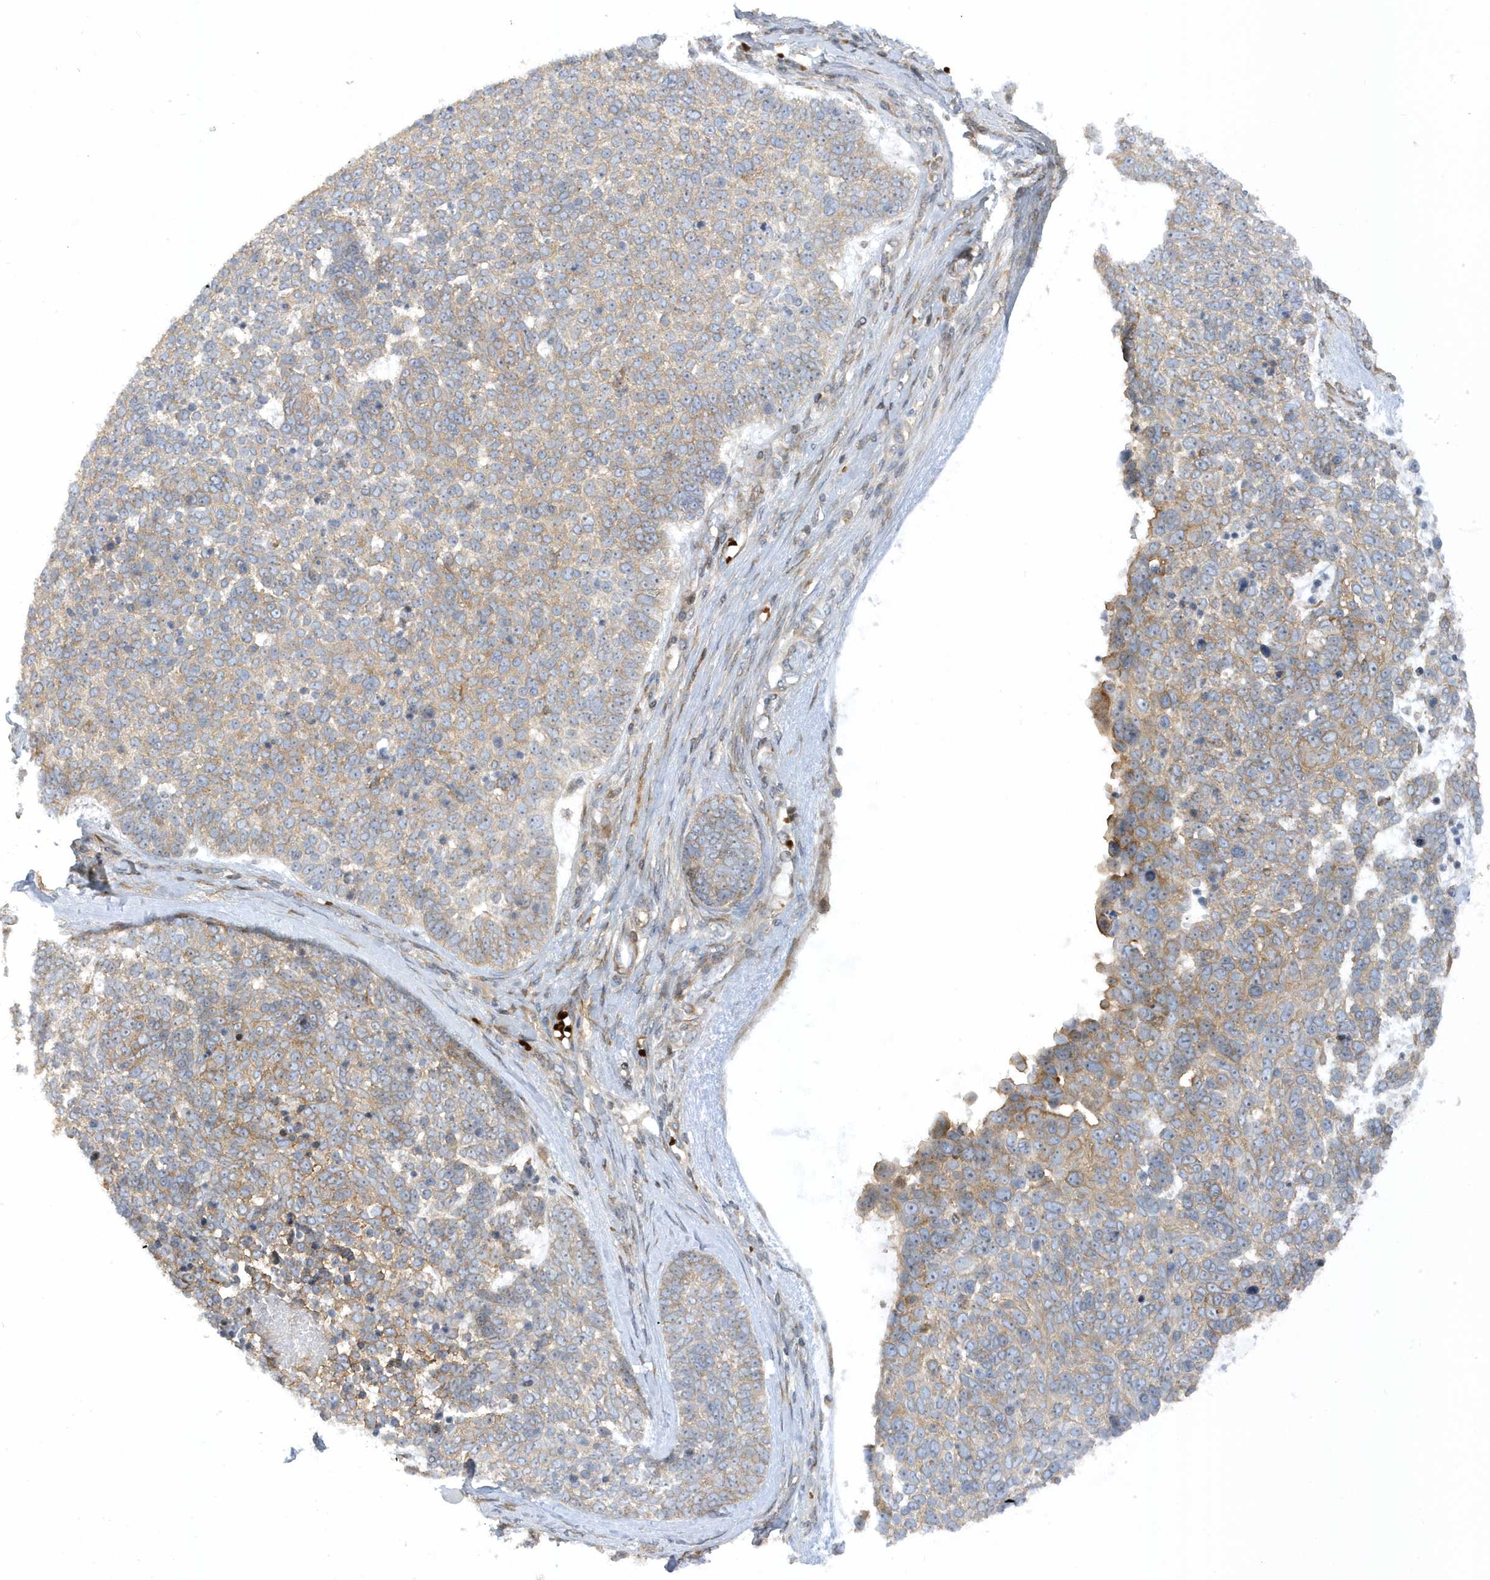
{"staining": {"intensity": "weak", "quantity": ">75%", "location": "cytoplasmic/membranous"}, "tissue": "skin cancer", "cell_type": "Tumor cells", "image_type": "cancer", "snomed": [{"axis": "morphology", "description": "Basal cell carcinoma"}, {"axis": "topography", "description": "Skin"}], "caption": "IHC (DAB) staining of skin cancer (basal cell carcinoma) demonstrates weak cytoplasmic/membranous protein positivity in about >75% of tumor cells.", "gene": "MAP7D3", "patient": {"sex": "female", "age": 81}}